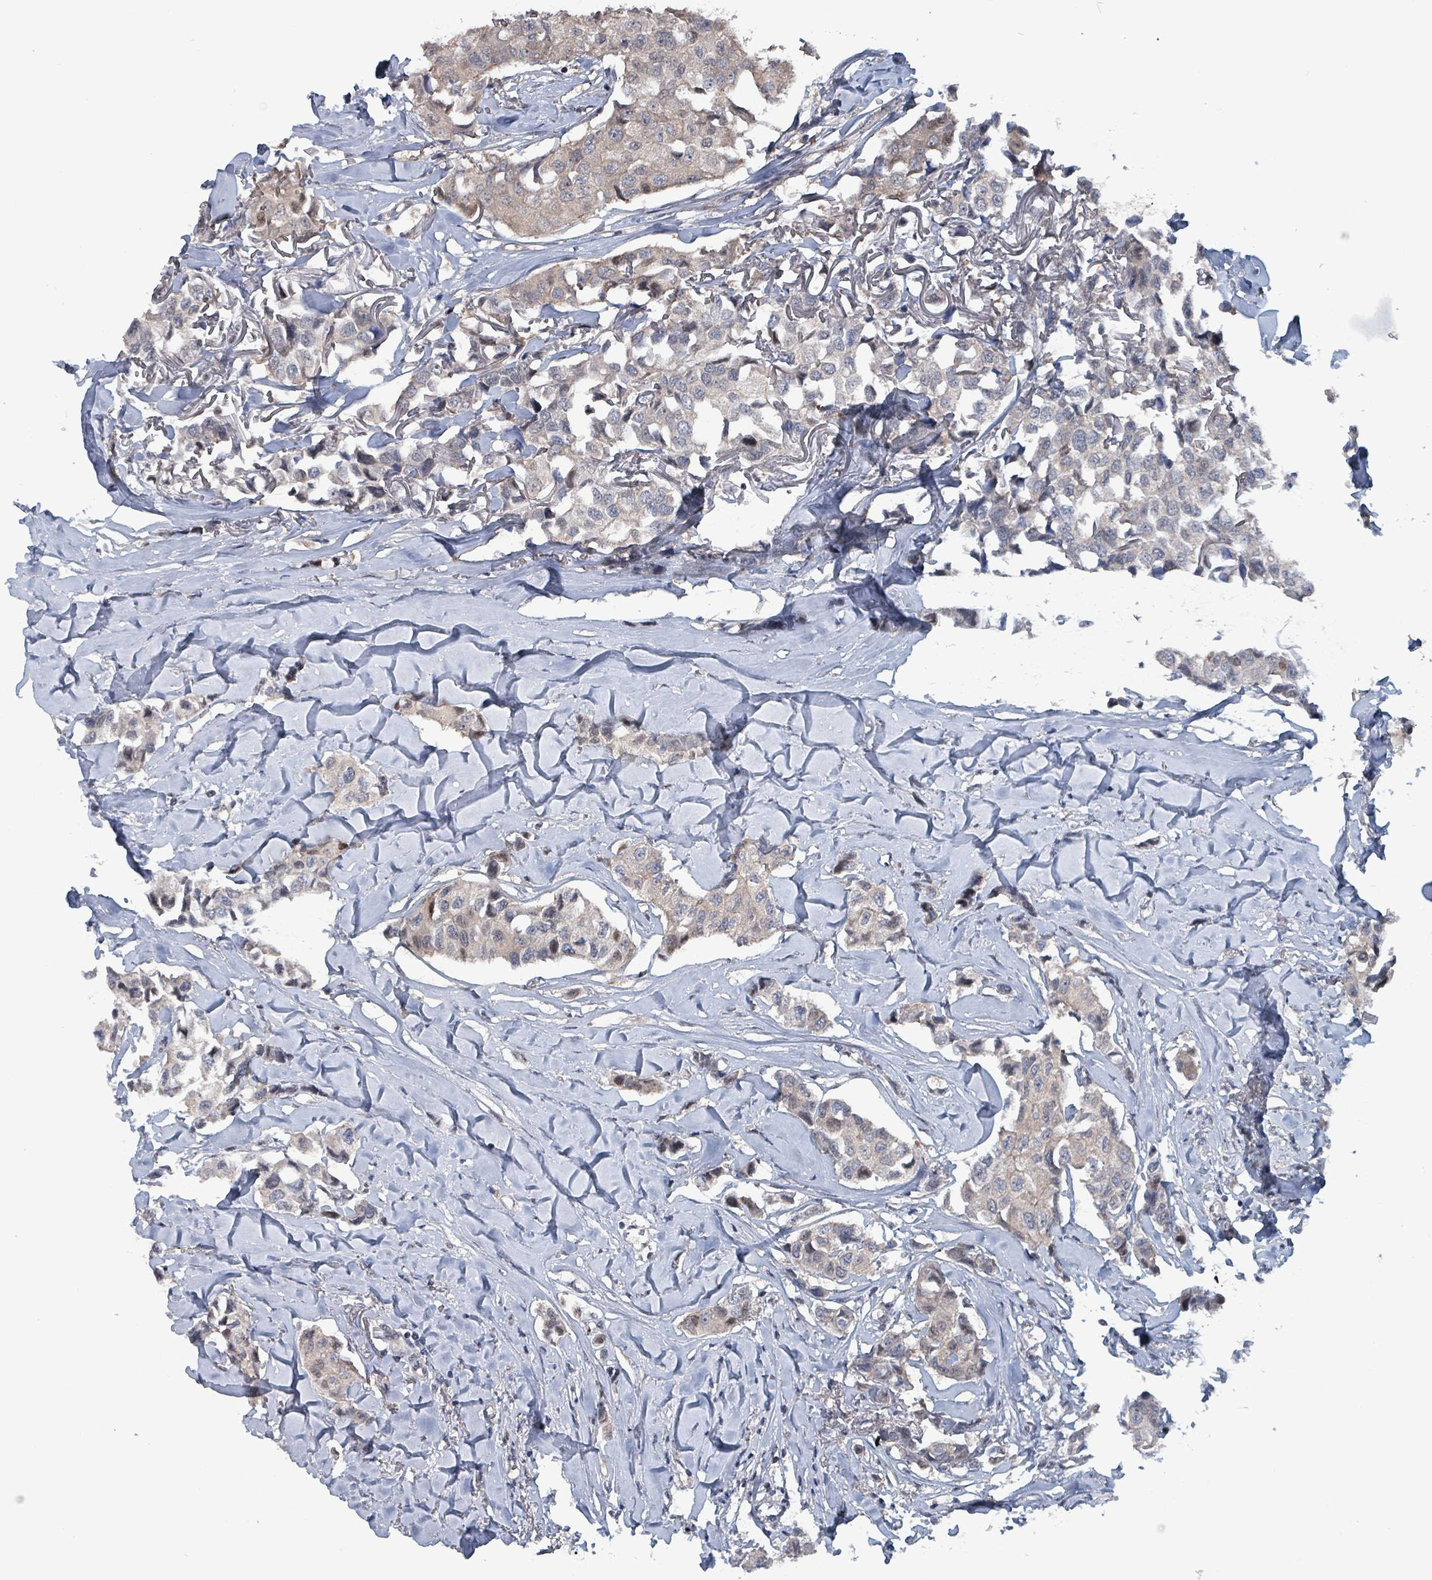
{"staining": {"intensity": "weak", "quantity": "<25%", "location": "nuclear"}, "tissue": "breast cancer", "cell_type": "Tumor cells", "image_type": "cancer", "snomed": [{"axis": "morphology", "description": "Duct carcinoma"}, {"axis": "topography", "description": "Breast"}], "caption": "Micrograph shows no protein positivity in tumor cells of breast cancer (intraductal carcinoma) tissue.", "gene": "BIVM", "patient": {"sex": "female", "age": 80}}